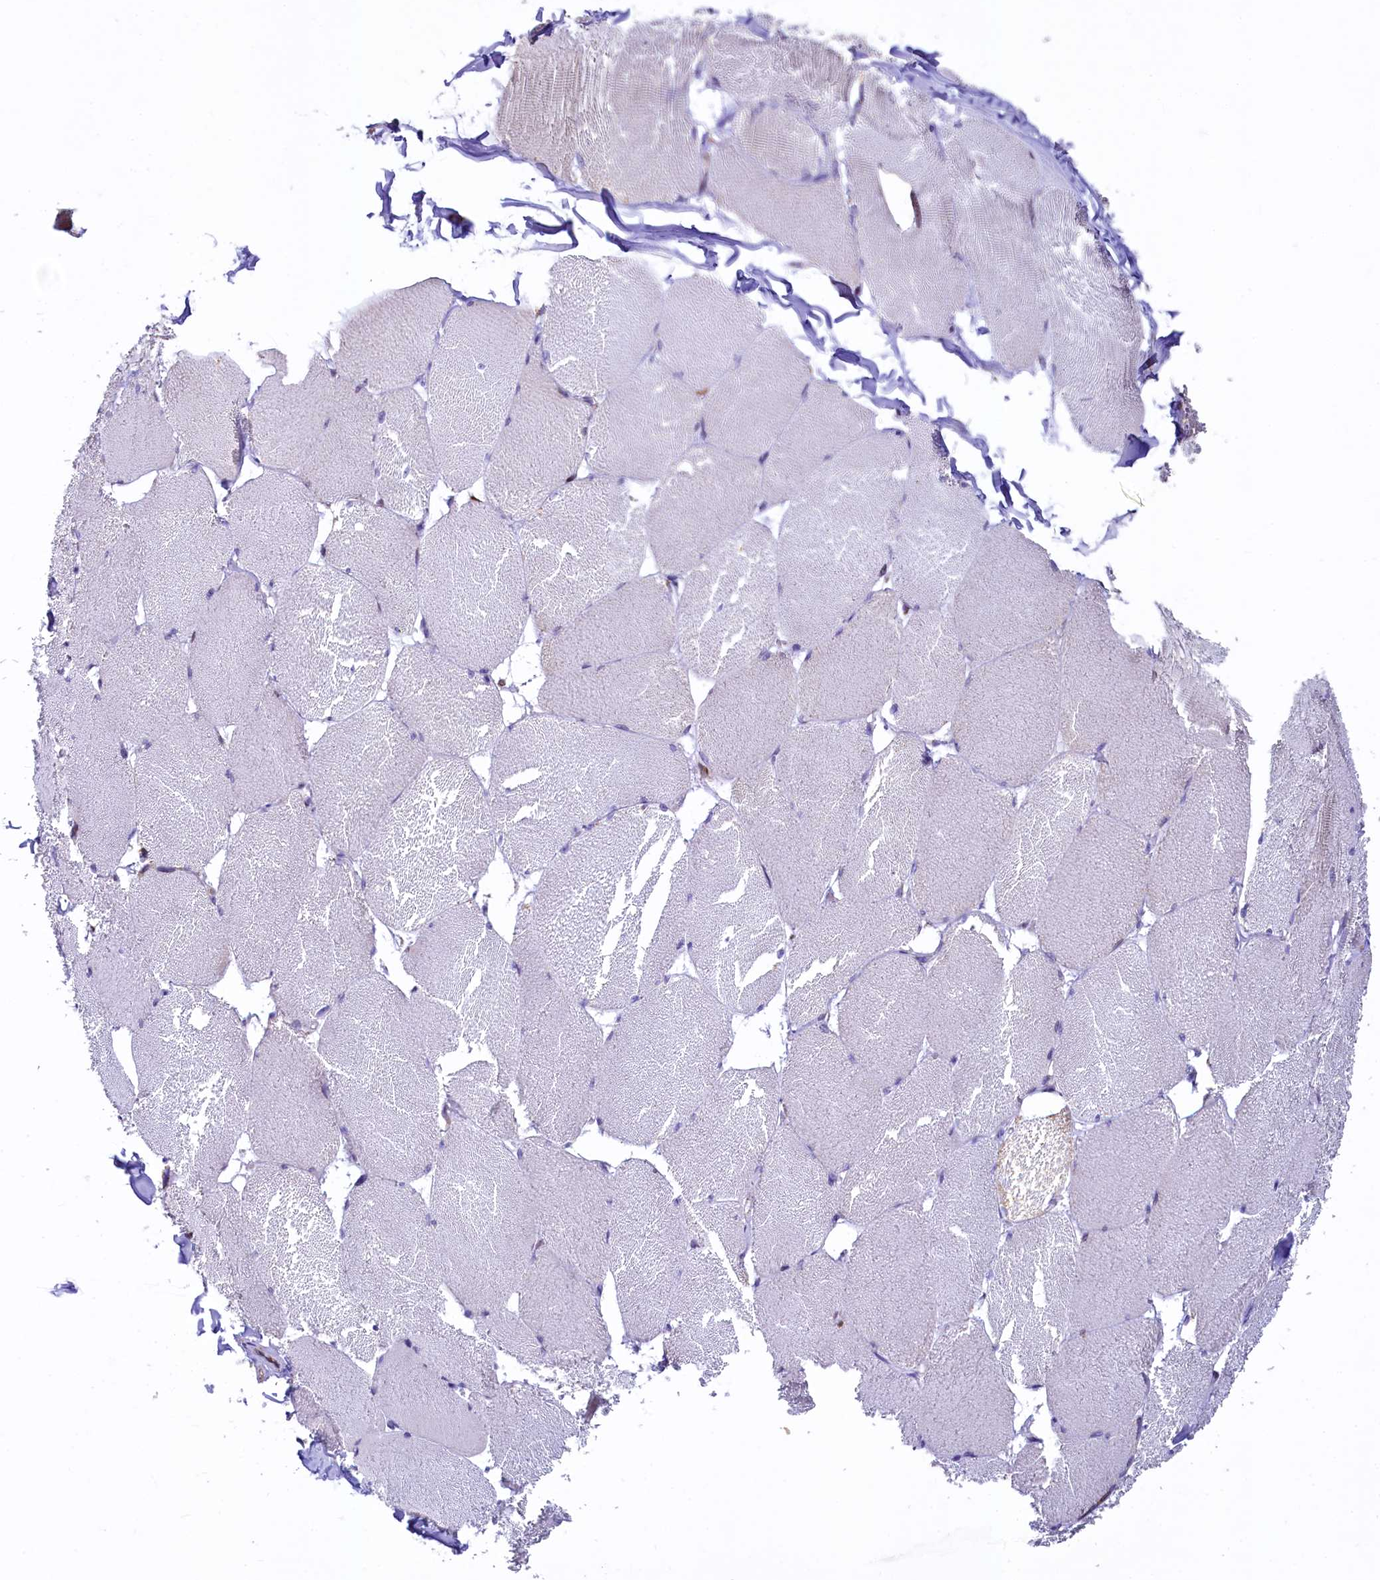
{"staining": {"intensity": "negative", "quantity": "none", "location": "none"}, "tissue": "skeletal muscle", "cell_type": "Myocytes", "image_type": "normal", "snomed": [{"axis": "morphology", "description": "Normal tissue, NOS"}, {"axis": "topography", "description": "Skin"}, {"axis": "topography", "description": "Skeletal muscle"}], "caption": "Immunohistochemical staining of unremarkable human skeletal muscle exhibits no significant positivity in myocytes.", "gene": "VWCE", "patient": {"sex": "male", "age": 83}}